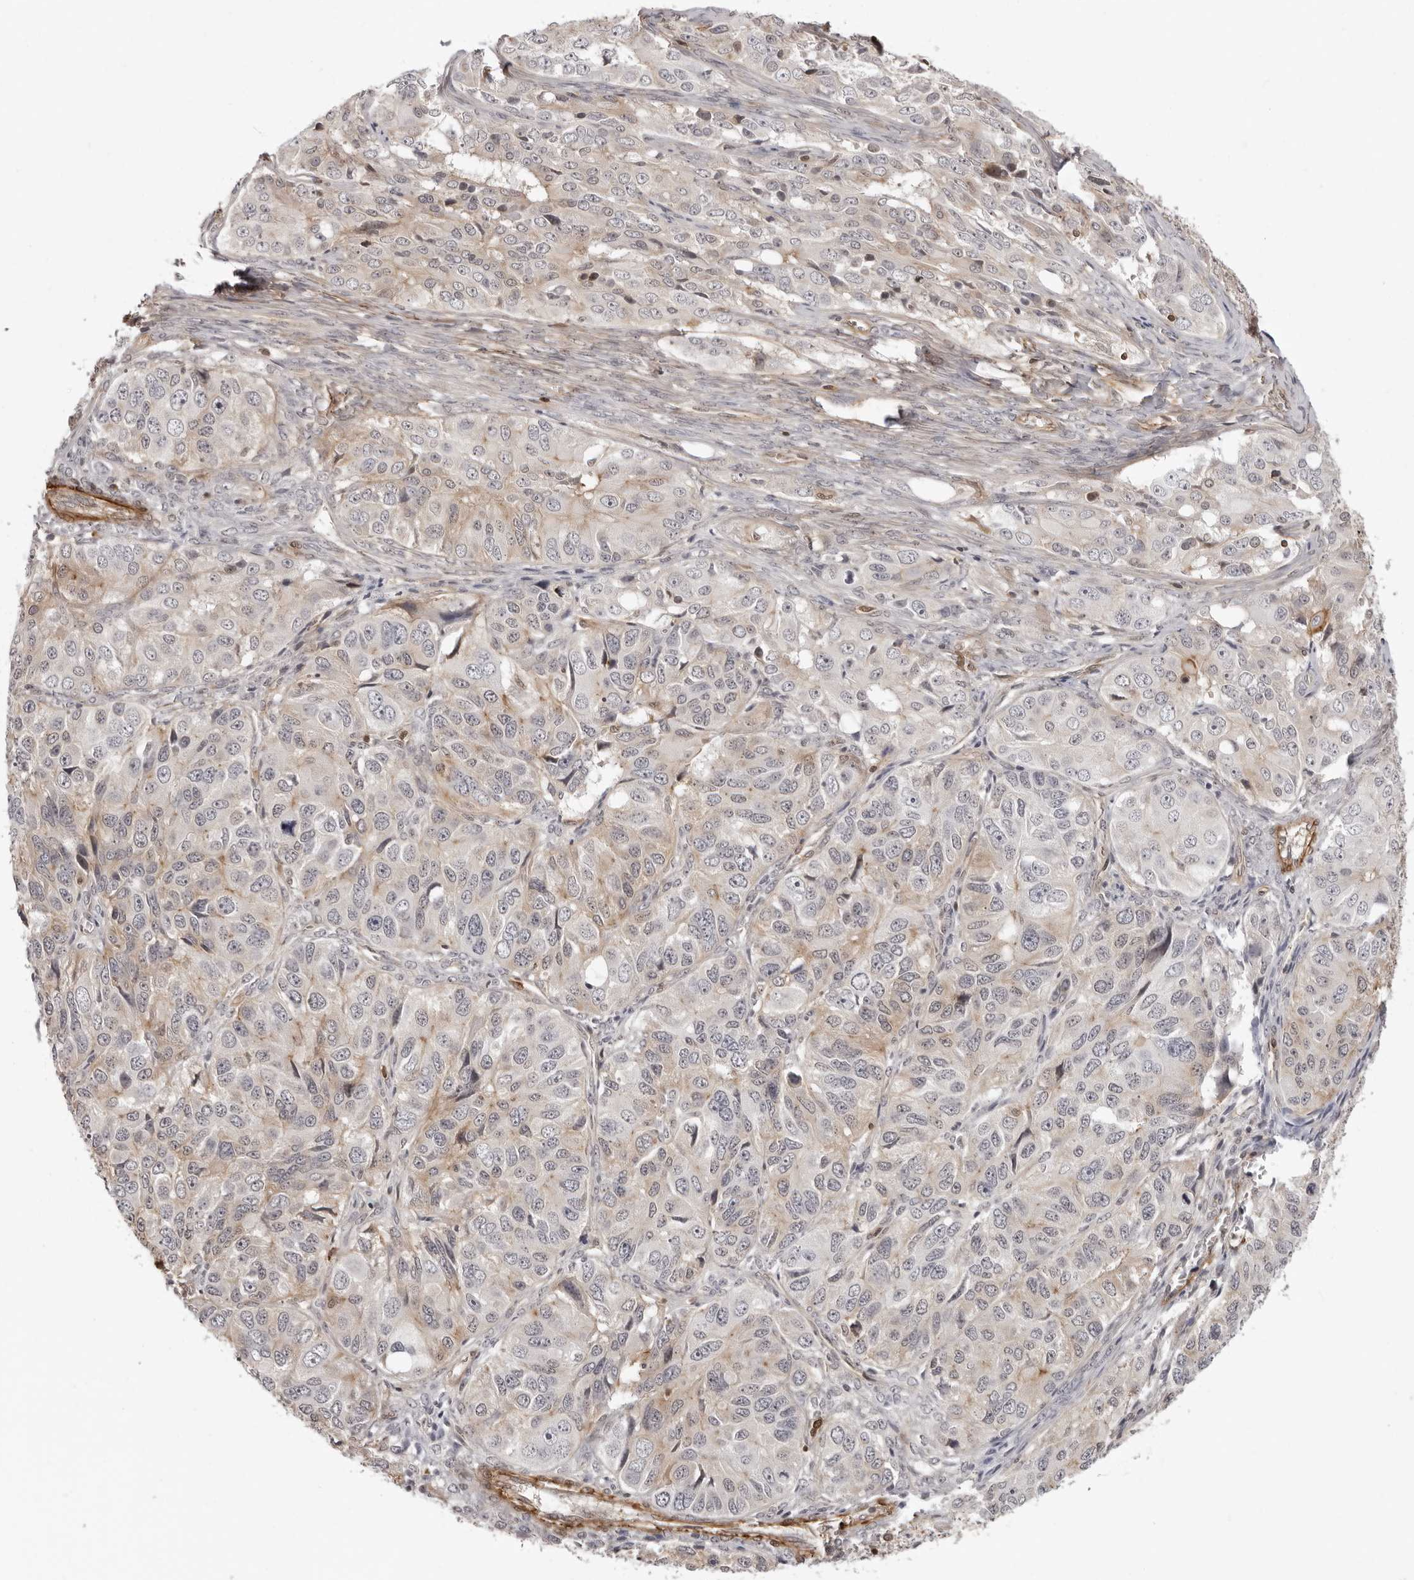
{"staining": {"intensity": "weak", "quantity": "25%-75%", "location": "cytoplasmic/membranous"}, "tissue": "ovarian cancer", "cell_type": "Tumor cells", "image_type": "cancer", "snomed": [{"axis": "morphology", "description": "Carcinoma, endometroid"}, {"axis": "topography", "description": "Ovary"}], "caption": "DAB (3,3'-diaminobenzidine) immunohistochemical staining of endometroid carcinoma (ovarian) shows weak cytoplasmic/membranous protein expression in approximately 25%-75% of tumor cells.", "gene": "UNK", "patient": {"sex": "female", "age": 51}}